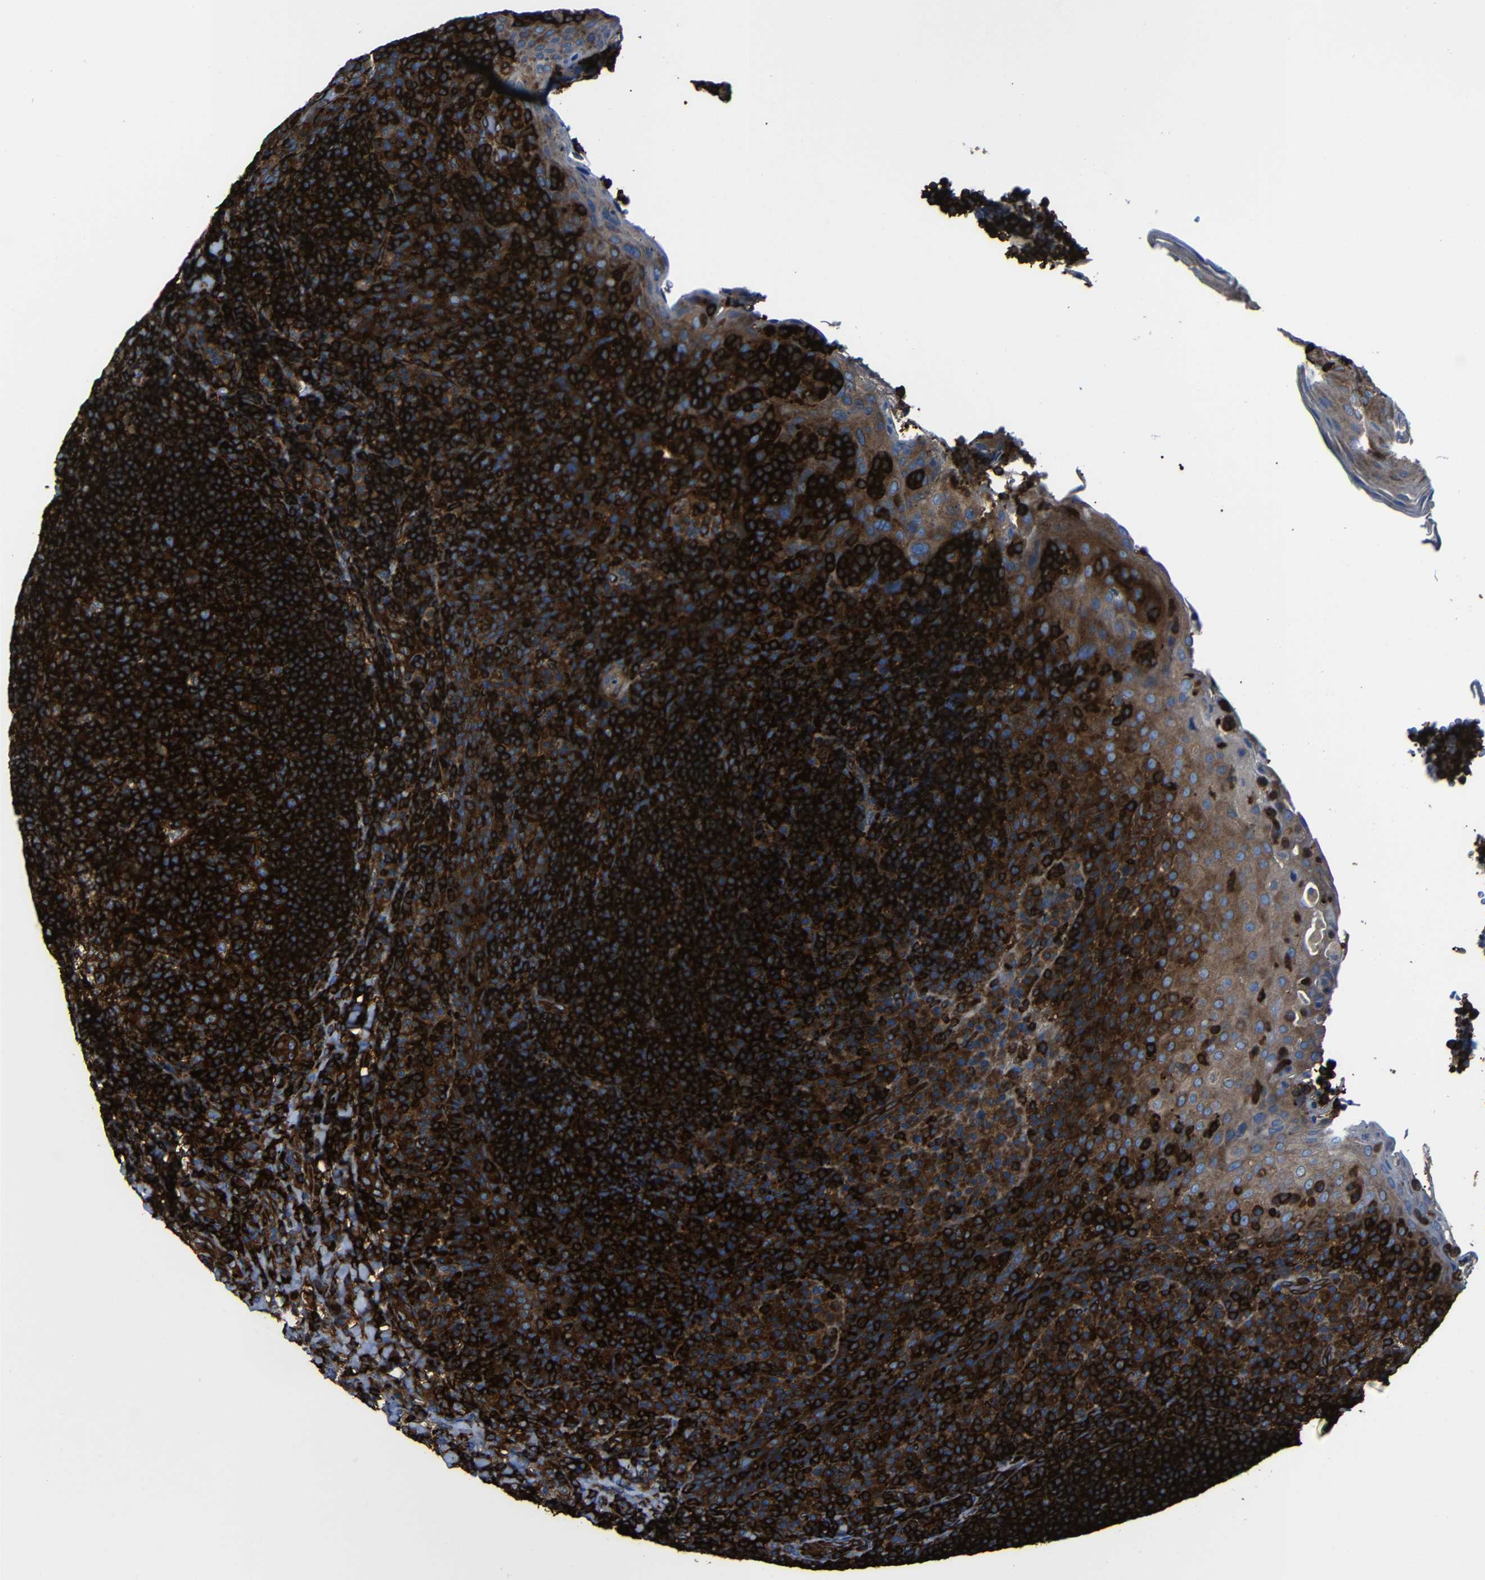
{"staining": {"intensity": "strong", "quantity": ">75%", "location": "cytoplasmic/membranous"}, "tissue": "tonsil", "cell_type": "Germinal center cells", "image_type": "normal", "snomed": [{"axis": "morphology", "description": "Normal tissue, NOS"}, {"axis": "topography", "description": "Tonsil"}], "caption": "A histopathology image of tonsil stained for a protein displays strong cytoplasmic/membranous brown staining in germinal center cells.", "gene": "ARHGEF1", "patient": {"sex": "male", "age": 17}}